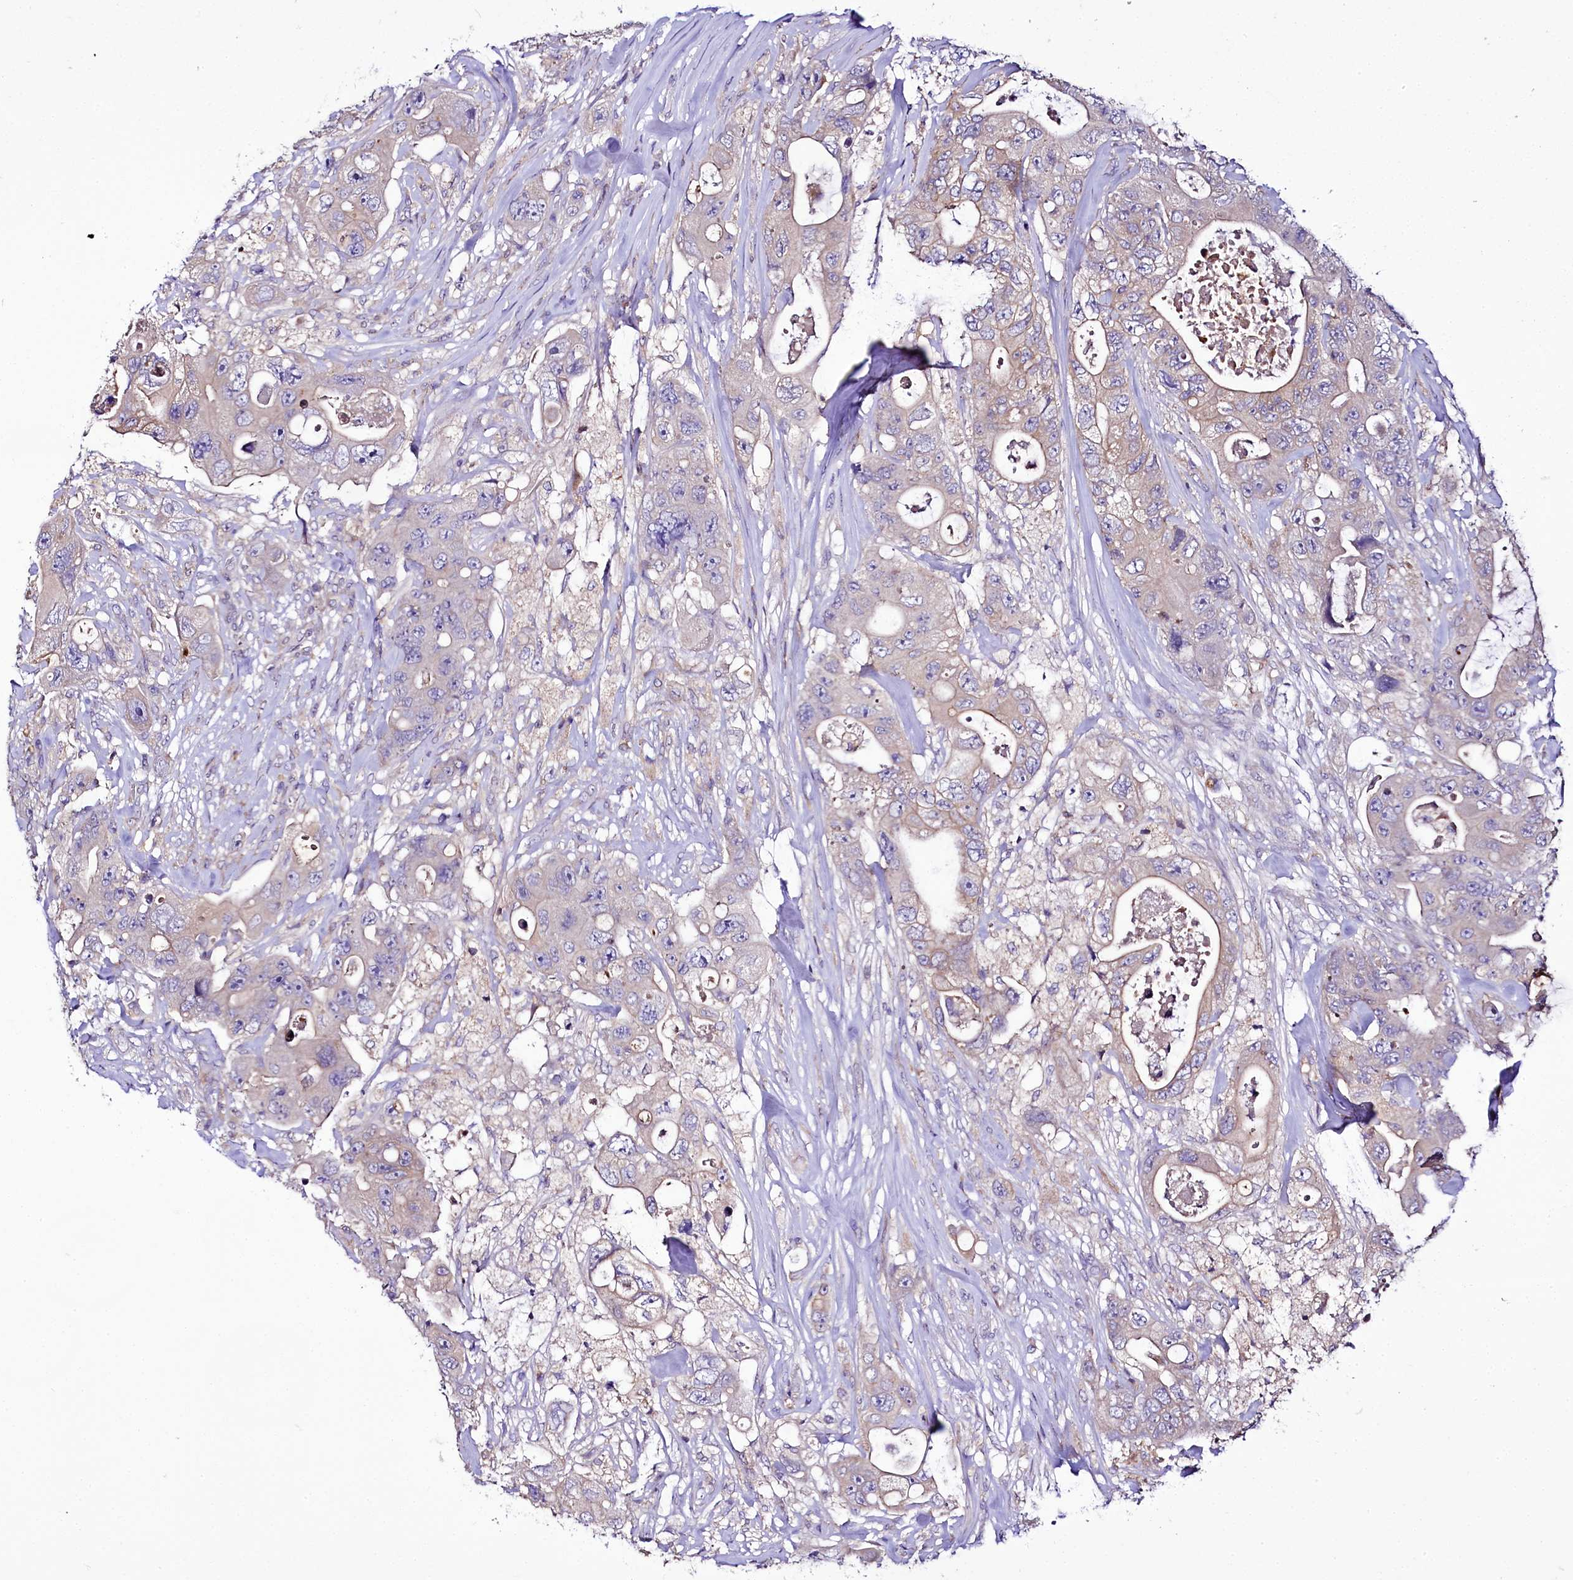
{"staining": {"intensity": "weak", "quantity": "<25%", "location": "cytoplasmic/membranous"}, "tissue": "colorectal cancer", "cell_type": "Tumor cells", "image_type": "cancer", "snomed": [{"axis": "morphology", "description": "Adenocarcinoma, NOS"}, {"axis": "topography", "description": "Colon"}], "caption": "Tumor cells show no significant protein staining in colorectal cancer (adenocarcinoma).", "gene": "ZC3H12C", "patient": {"sex": "female", "age": 46}}